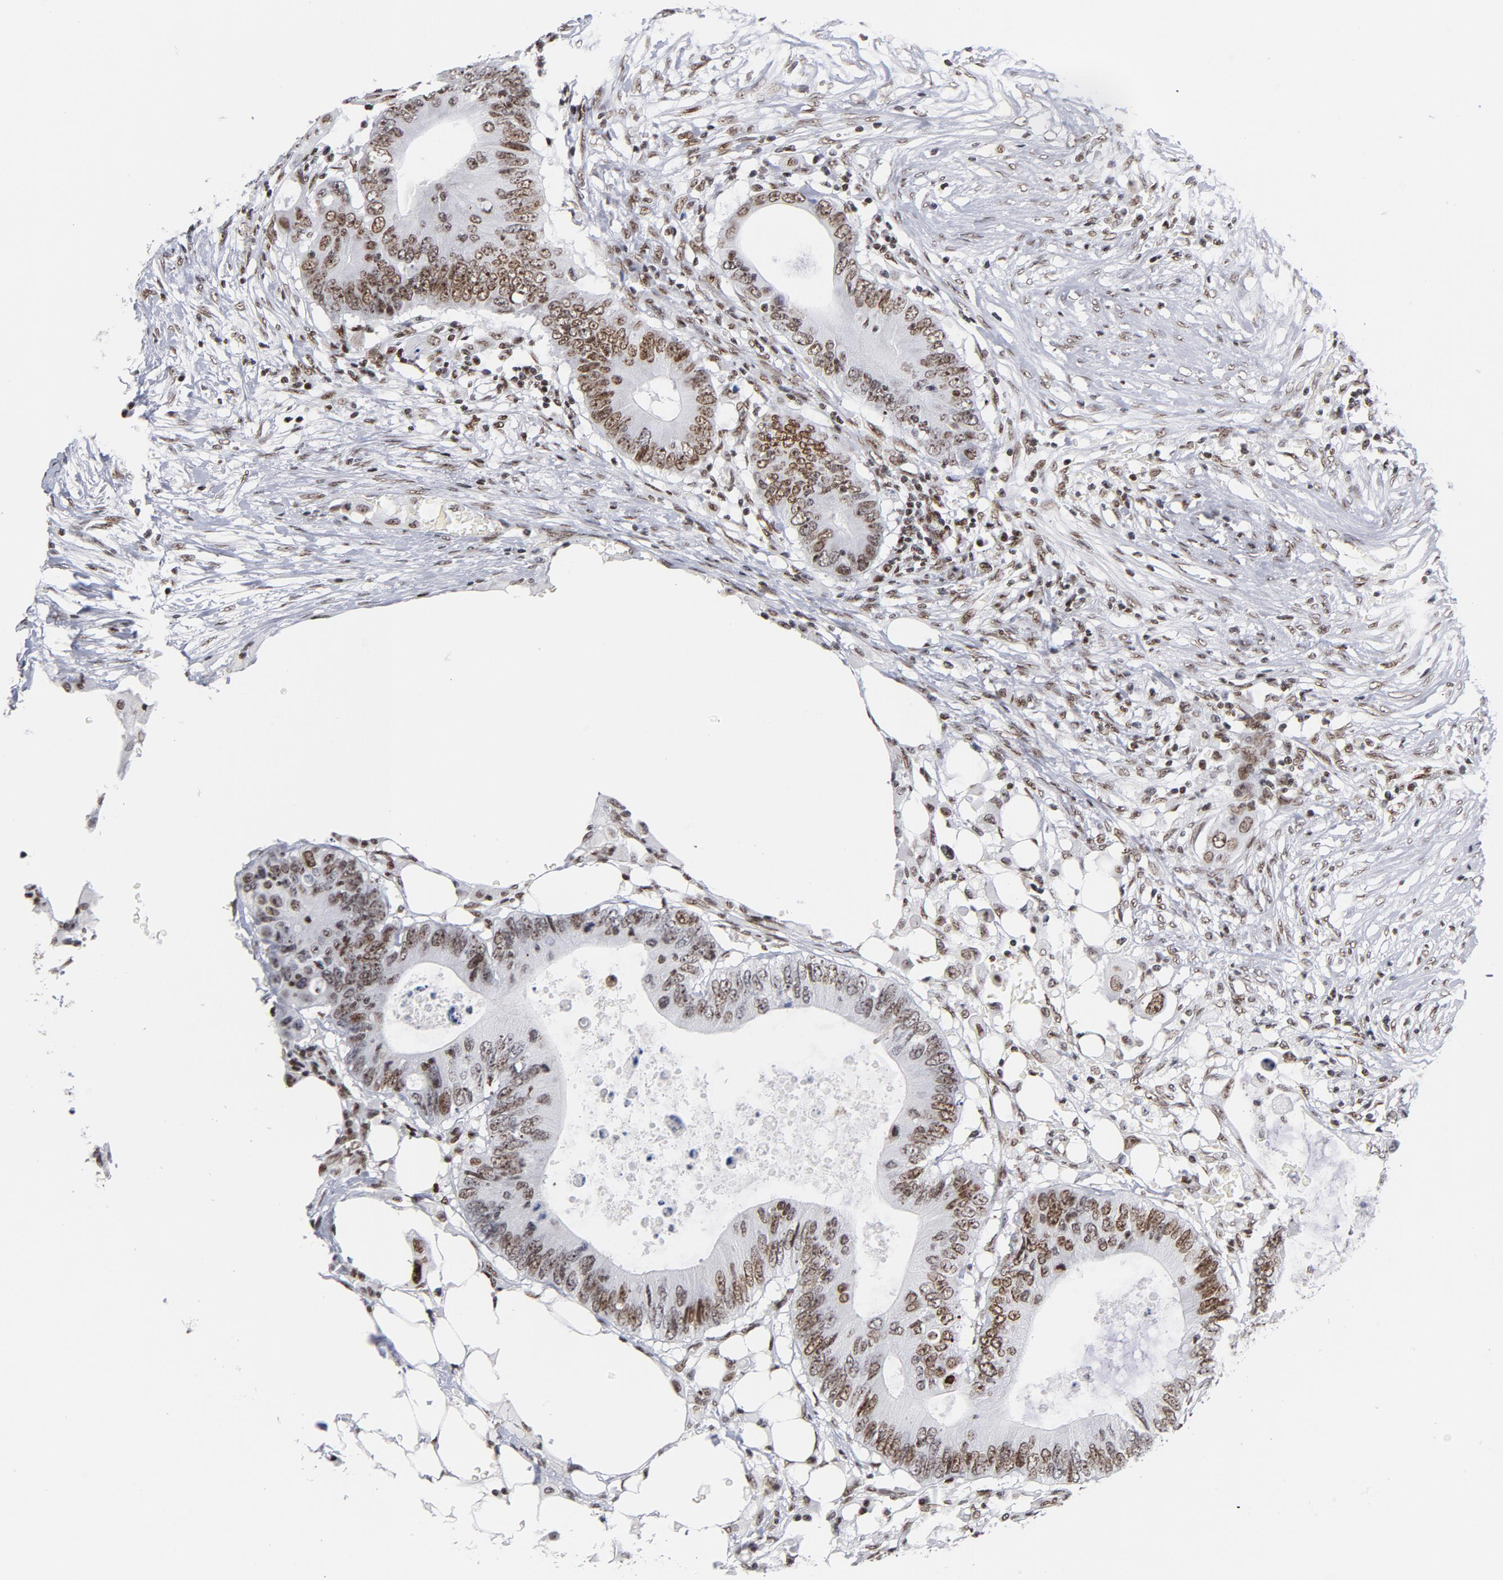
{"staining": {"intensity": "moderate", "quantity": ">75%", "location": "nuclear"}, "tissue": "colorectal cancer", "cell_type": "Tumor cells", "image_type": "cancer", "snomed": [{"axis": "morphology", "description": "Adenocarcinoma, NOS"}, {"axis": "topography", "description": "Colon"}], "caption": "A photomicrograph of colorectal cancer stained for a protein shows moderate nuclear brown staining in tumor cells.", "gene": "TOP2B", "patient": {"sex": "male", "age": 71}}